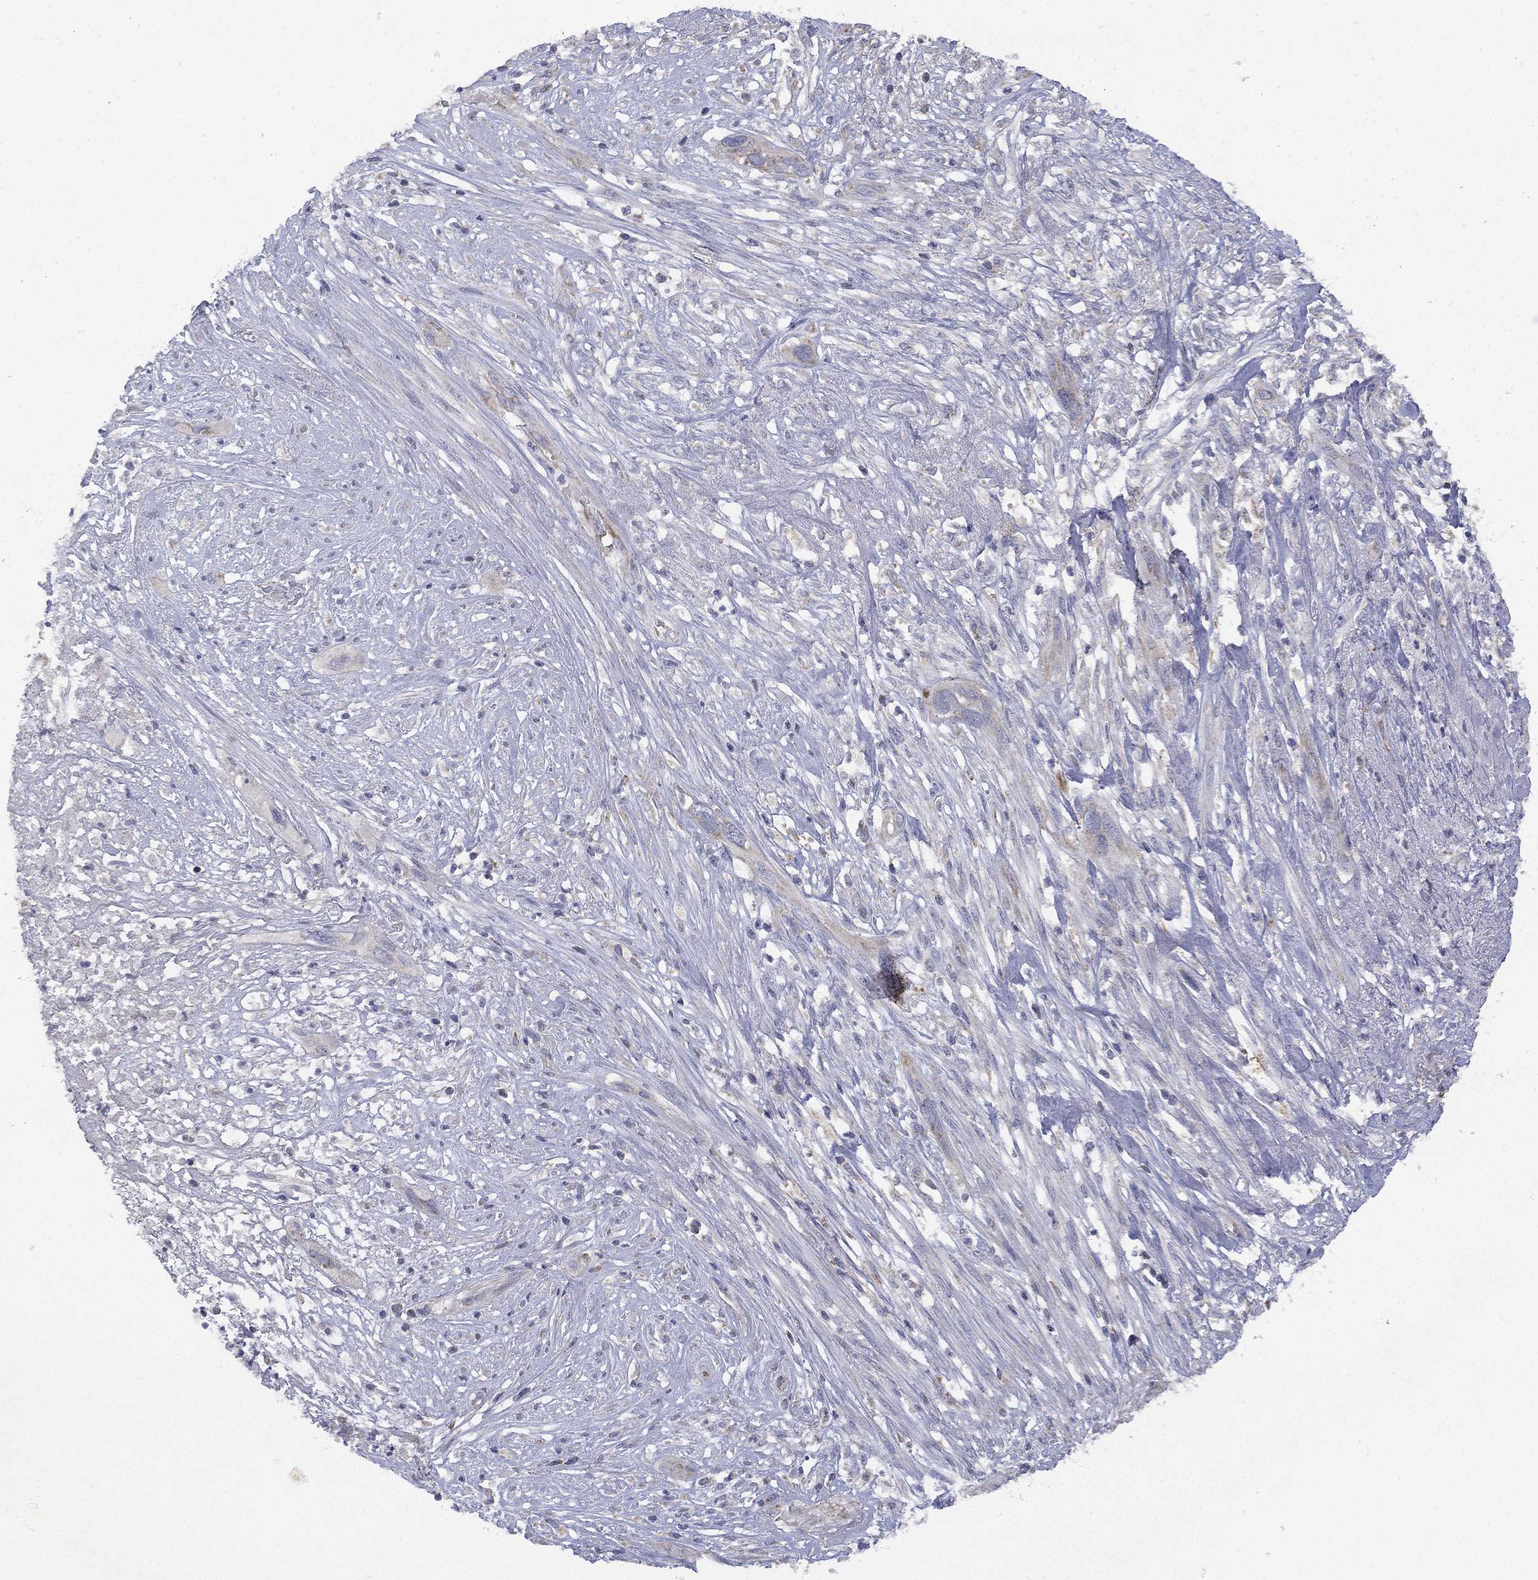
{"staining": {"intensity": "negative", "quantity": "none", "location": "none"}, "tissue": "cervical cancer", "cell_type": "Tumor cells", "image_type": "cancer", "snomed": [{"axis": "morphology", "description": "Squamous cell carcinoma, NOS"}, {"axis": "topography", "description": "Cervix"}], "caption": "Human cervical cancer (squamous cell carcinoma) stained for a protein using immunohistochemistry (IHC) displays no expression in tumor cells.", "gene": "PPP2R5A", "patient": {"sex": "female", "age": 57}}